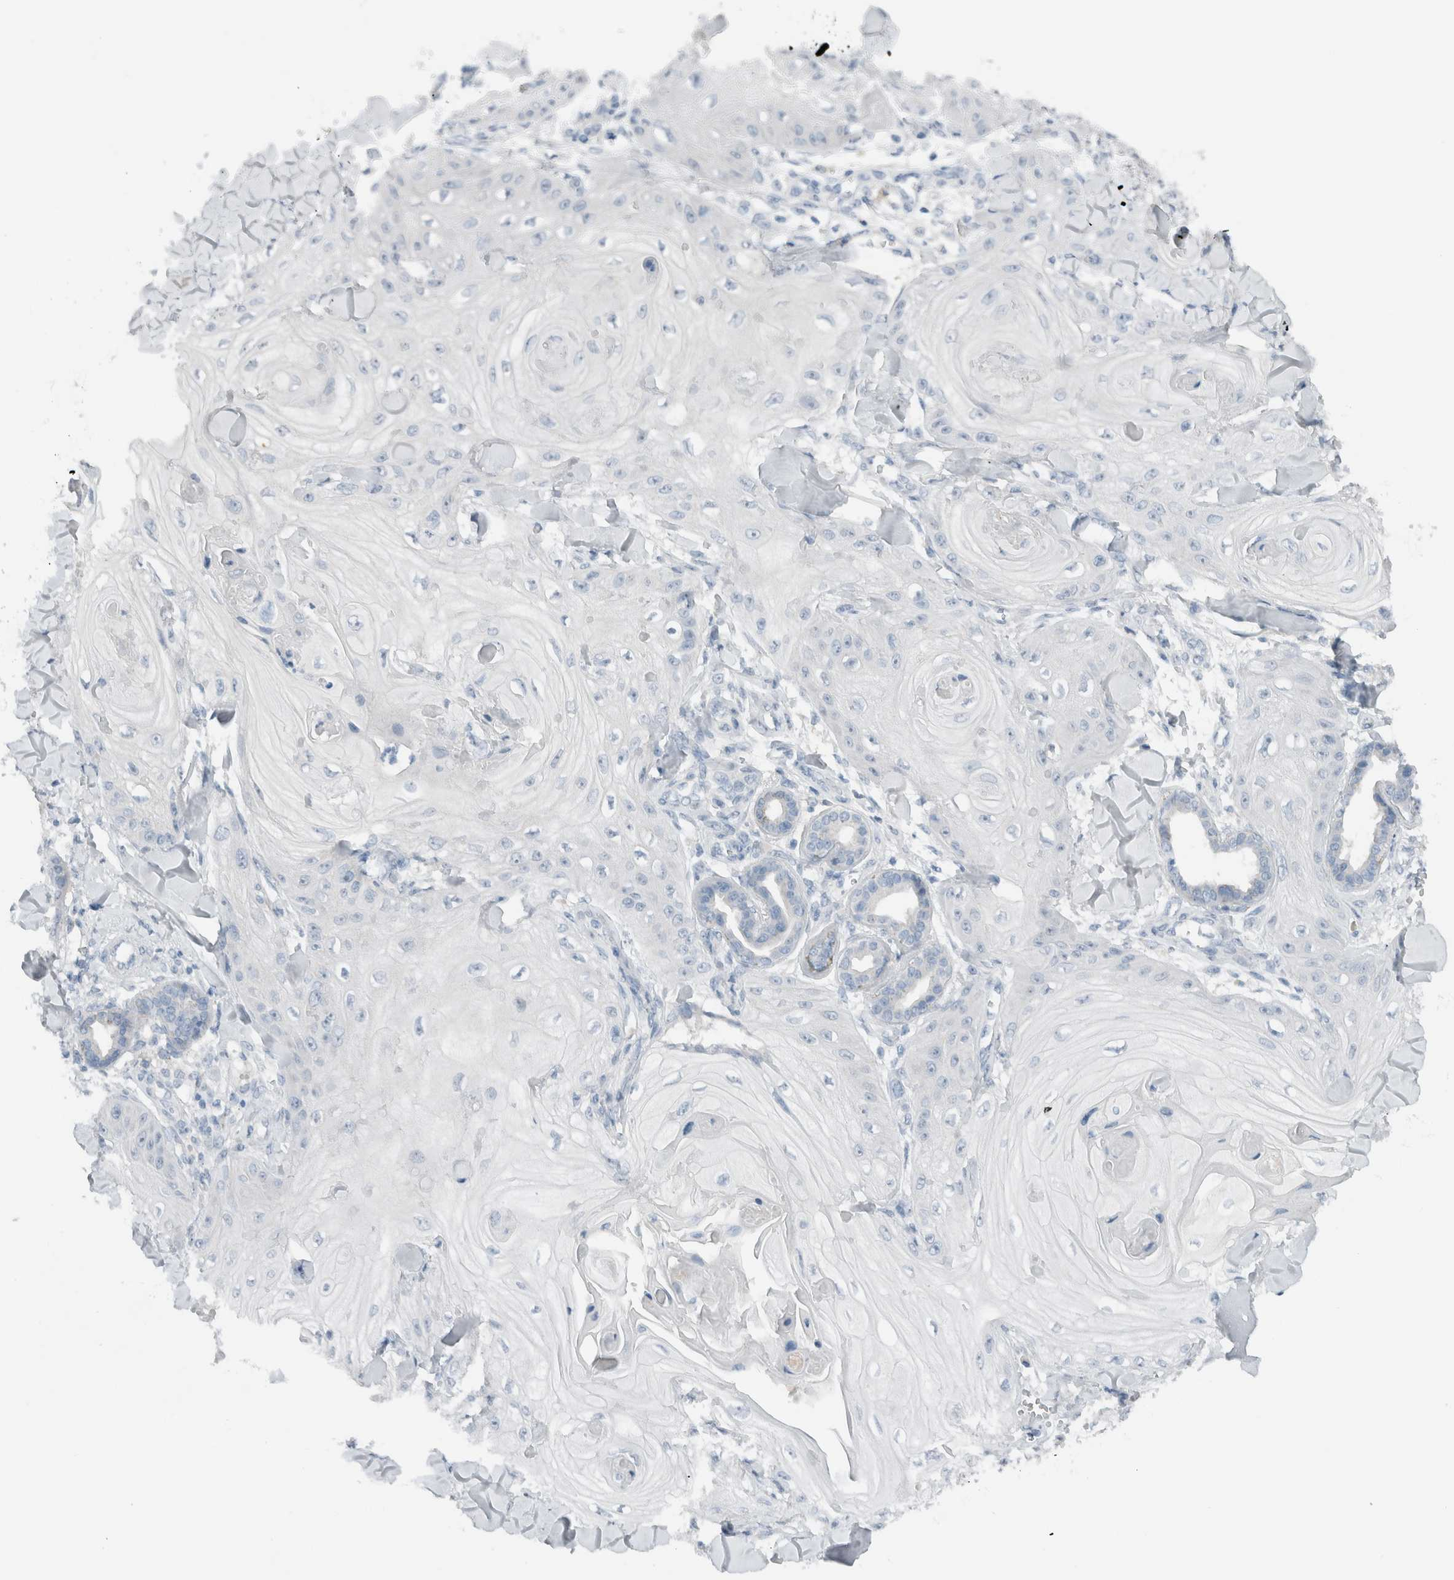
{"staining": {"intensity": "negative", "quantity": "none", "location": "none"}, "tissue": "skin cancer", "cell_type": "Tumor cells", "image_type": "cancer", "snomed": [{"axis": "morphology", "description": "Squamous cell carcinoma, NOS"}, {"axis": "topography", "description": "Skin"}], "caption": "The image displays no staining of tumor cells in skin cancer.", "gene": "DUOX1", "patient": {"sex": "male", "age": 74}}